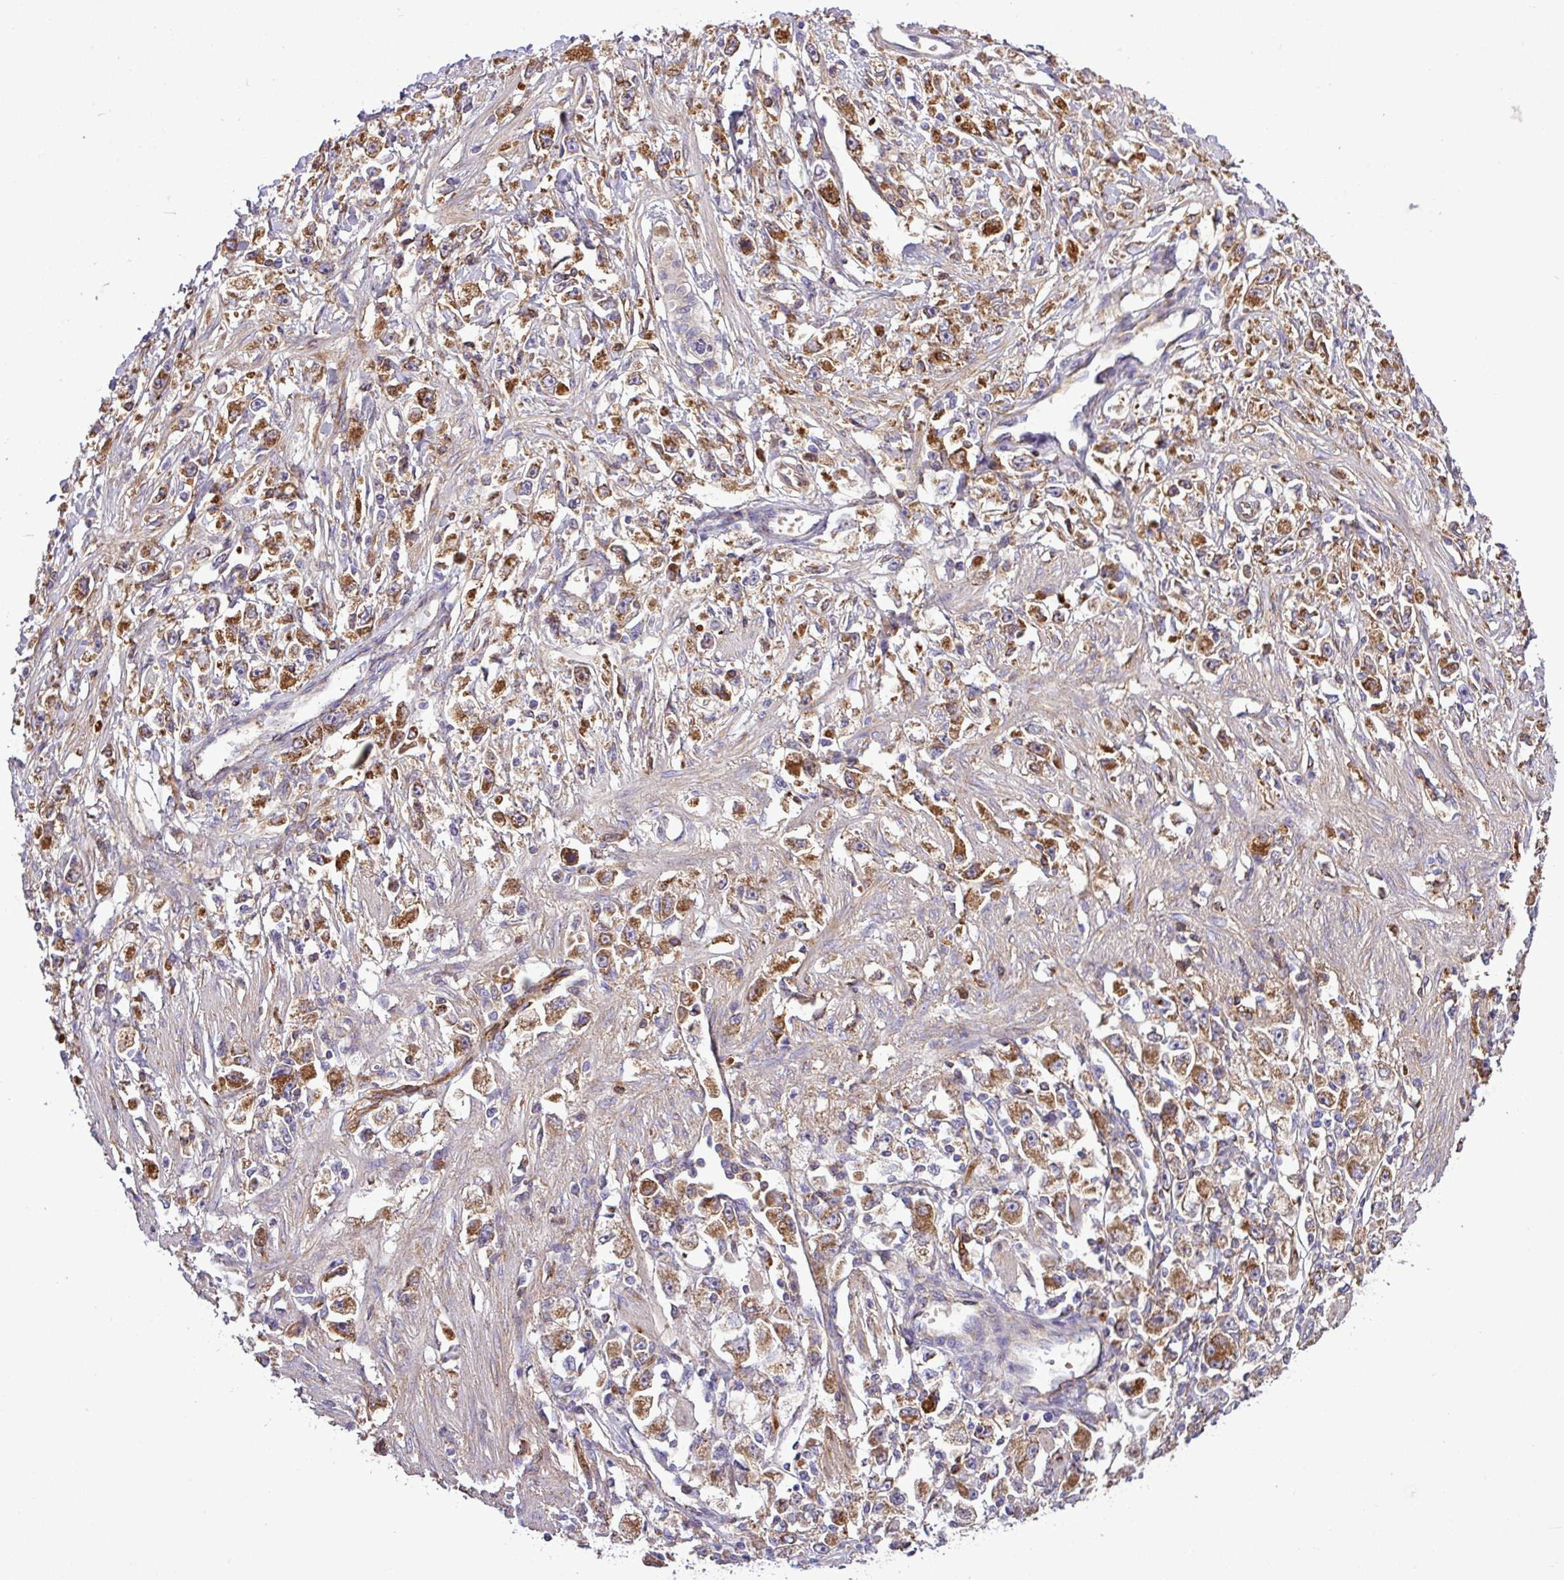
{"staining": {"intensity": "moderate", "quantity": ">75%", "location": "cytoplasmic/membranous"}, "tissue": "stomach cancer", "cell_type": "Tumor cells", "image_type": "cancer", "snomed": [{"axis": "morphology", "description": "Adenocarcinoma, NOS"}, {"axis": "topography", "description": "Stomach"}], "caption": "DAB immunohistochemical staining of human stomach adenocarcinoma exhibits moderate cytoplasmic/membranous protein staining in approximately >75% of tumor cells. The staining was performed using DAB to visualize the protein expression in brown, while the nuclei were stained in blue with hematoxylin (Magnification: 20x).", "gene": "CWH43", "patient": {"sex": "female", "age": 59}}